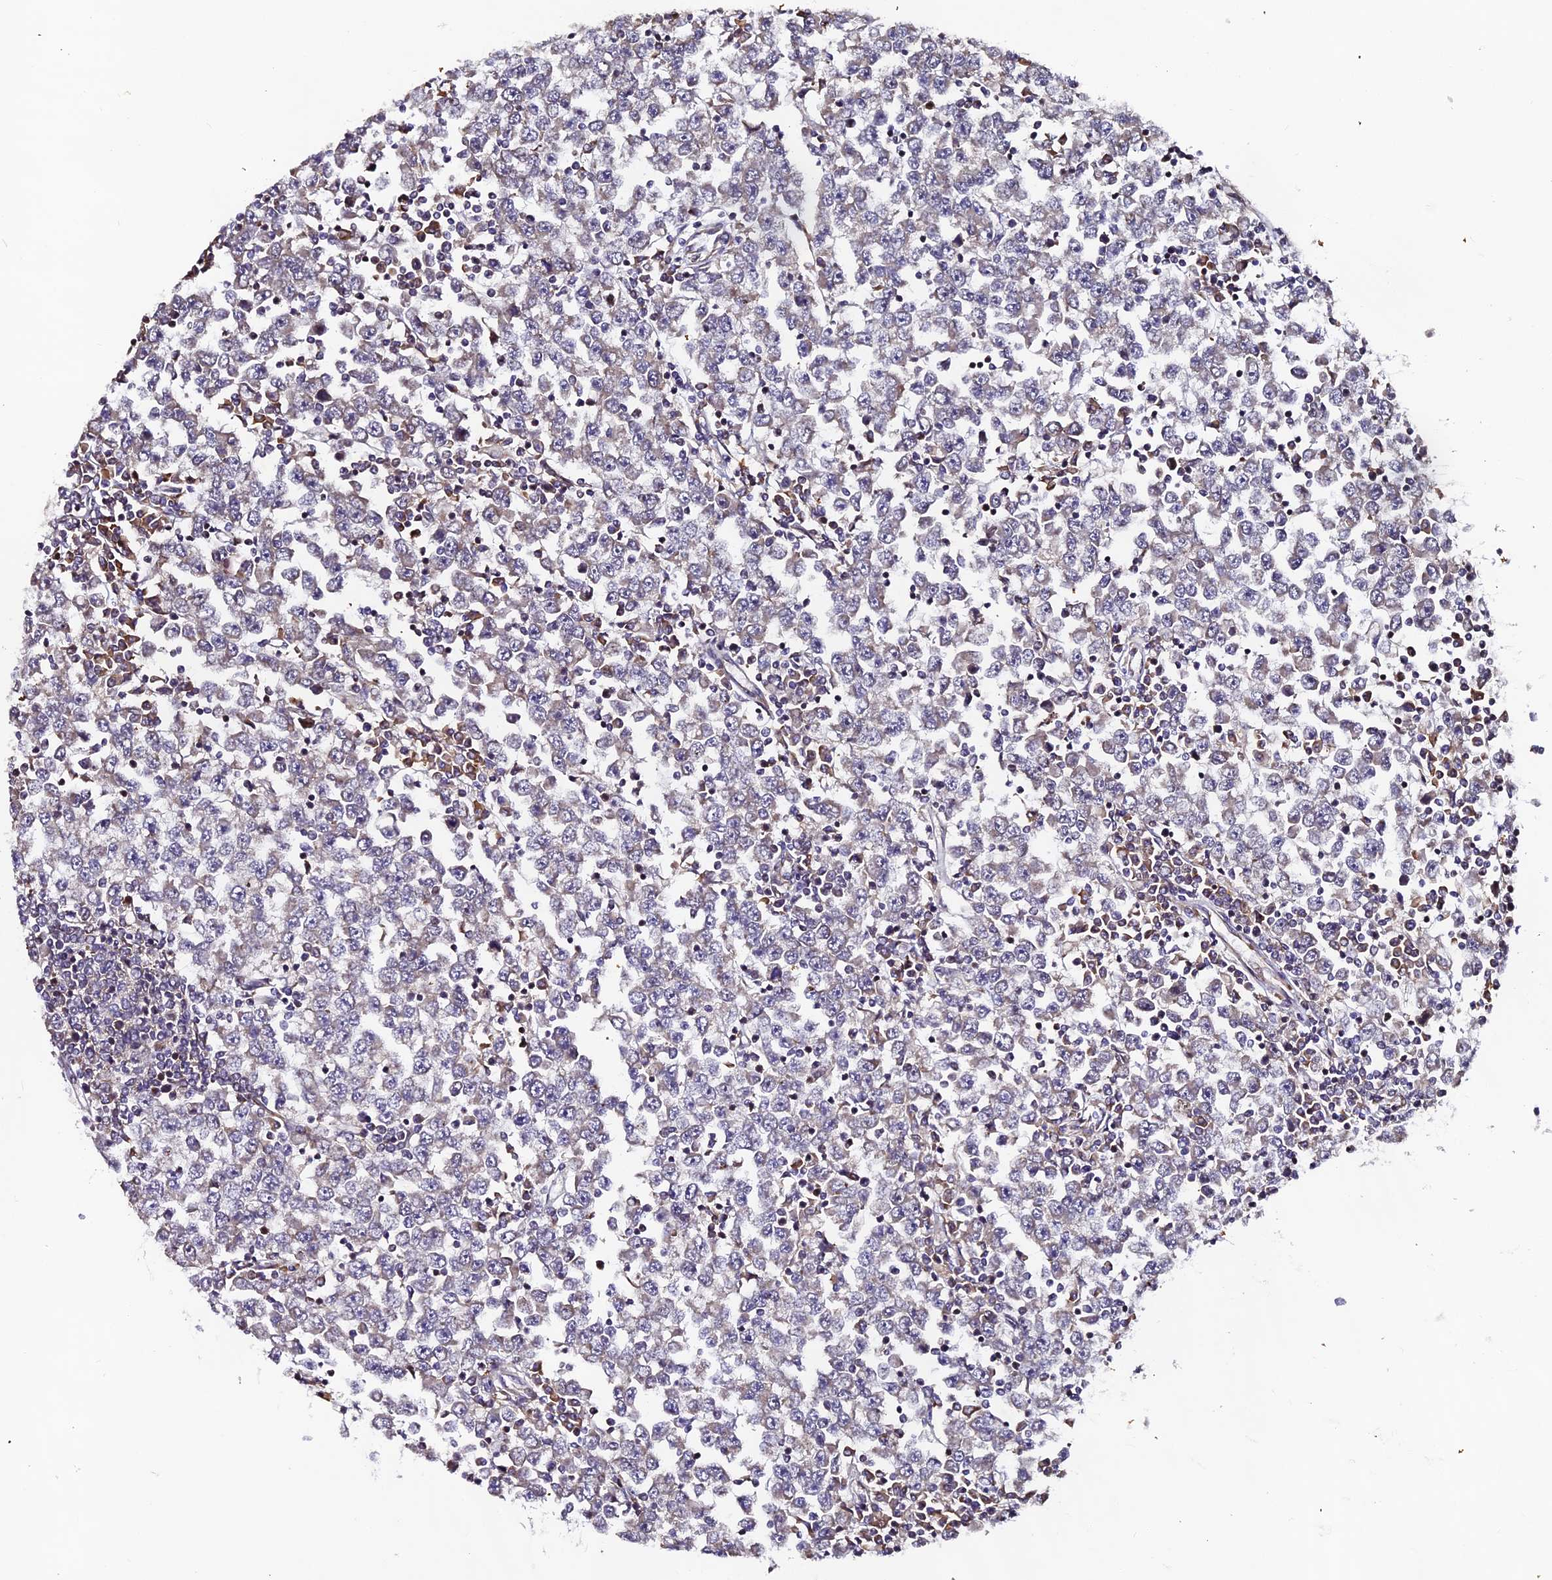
{"staining": {"intensity": "weak", "quantity": "<25%", "location": "cytoplasmic/membranous"}, "tissue": "testis cancer", "cell_type": "Tumor cells", "image_type": "cancer", "snomed": [{"axis": "morphology", "description": "Seminoma, NOS"}, {"axis": "topography", "description": "Testis"}], "caption": "IHC micrograph of neoplastic tissue: human testis cancer (seminoma) stained with DAB displays no significant protein expression in tumor cells.", "gene": "RAB28", "patient": {"sex": "male", "age": 65}}